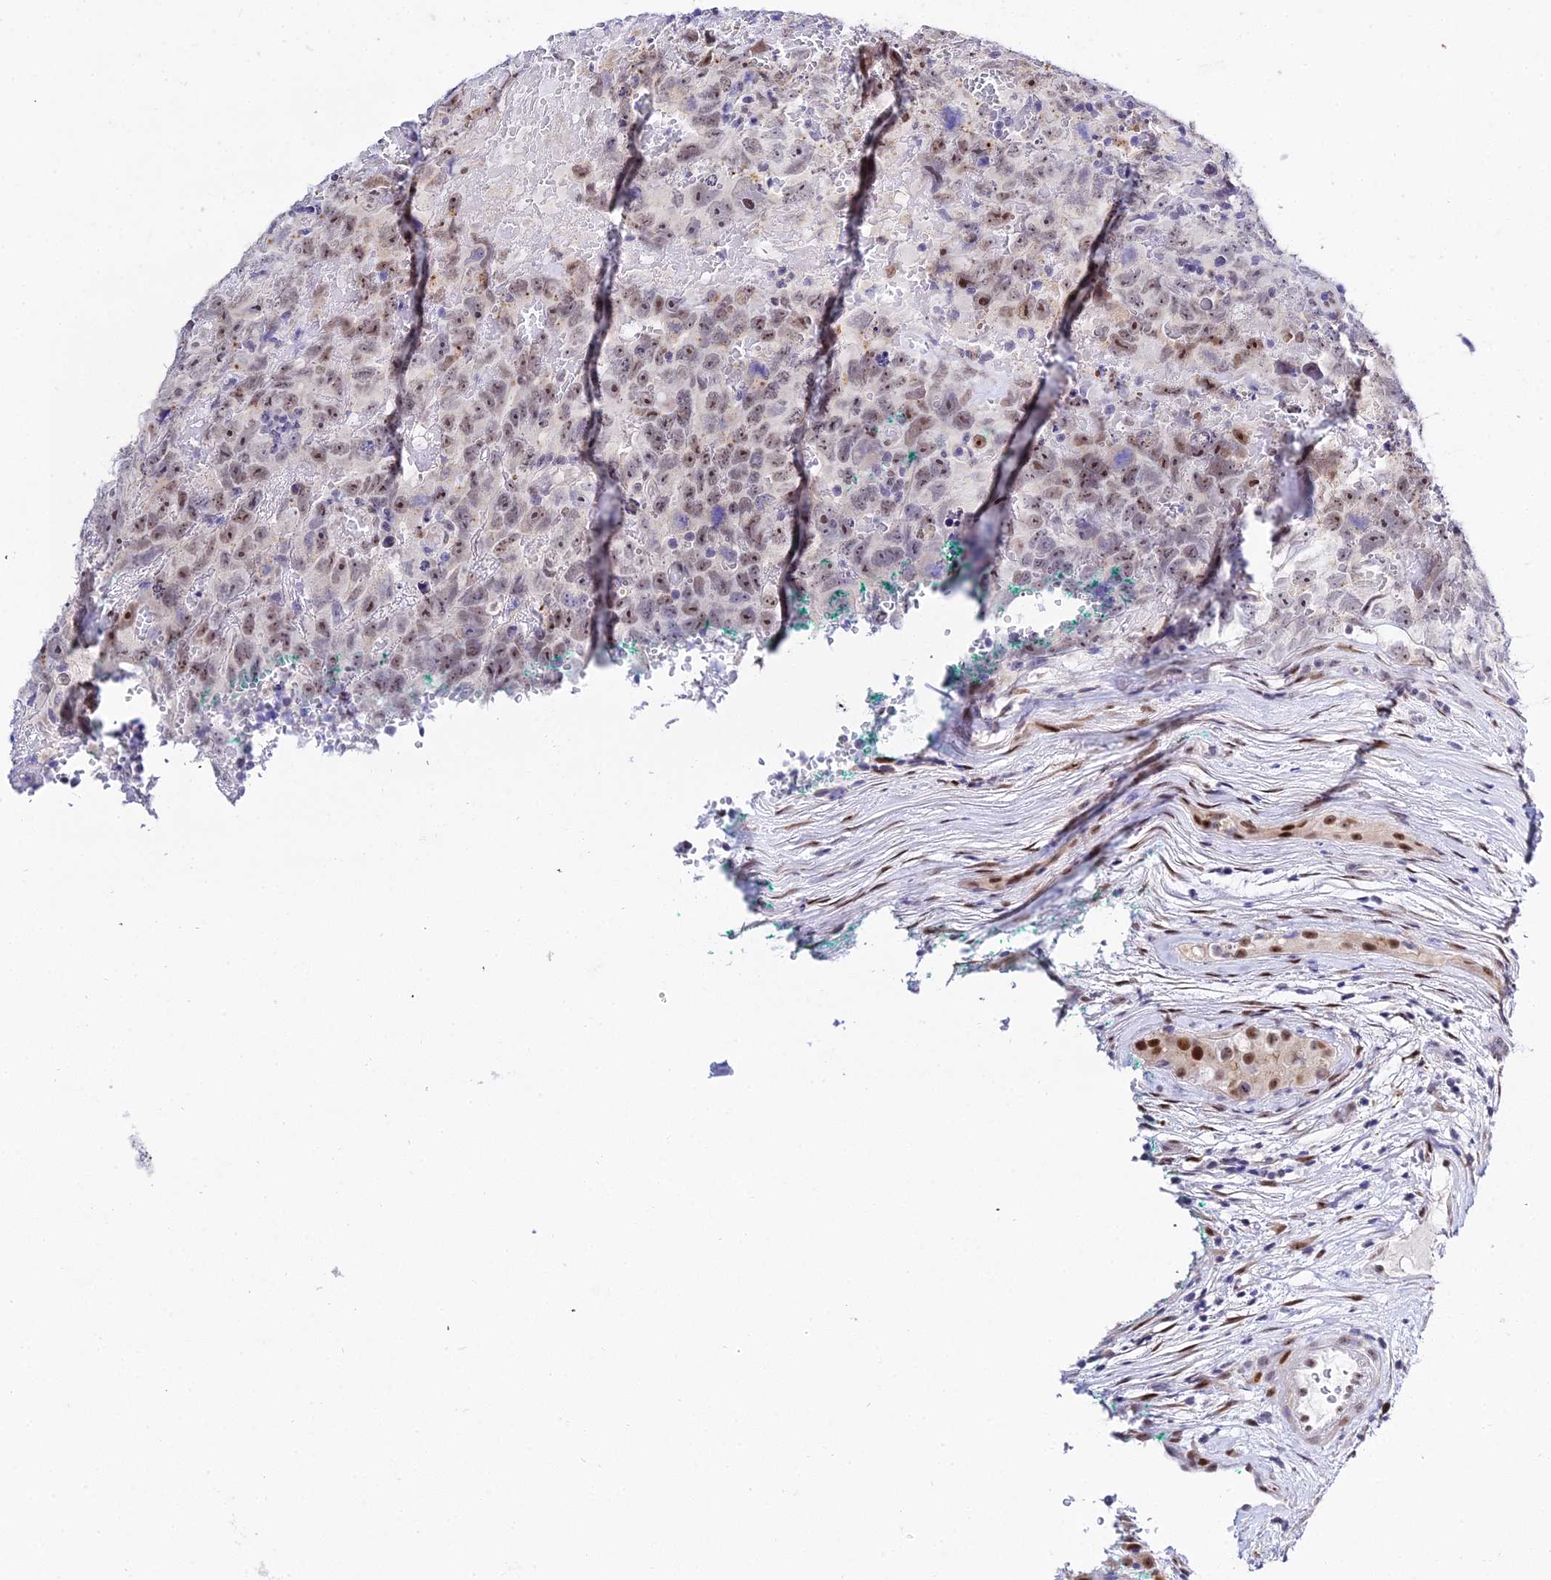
{"staining": {"intensity": "weak", "quantity": ">75%", "location": "nuclear"}, "tissue": "testis cancer", "cell_type": "Tumor cells", "image_type": "cancer", "snomed": [{"axis": "morphology", "description": "Carcinoma, Embryonal, NOS"}, {"axis": "topography", "description": "Testis"}], "caption": "High-magnification brightfield microscopy of testis cancer (embryonal carcinoma) stained with DAB (brown) and counterstained with hematoxylin (blue). tumor cells exhibit weak nuclear staining is identified in about>75% of cells.", "gene": "POFUT2", "patient": {"sex": "male", "age": 45}}